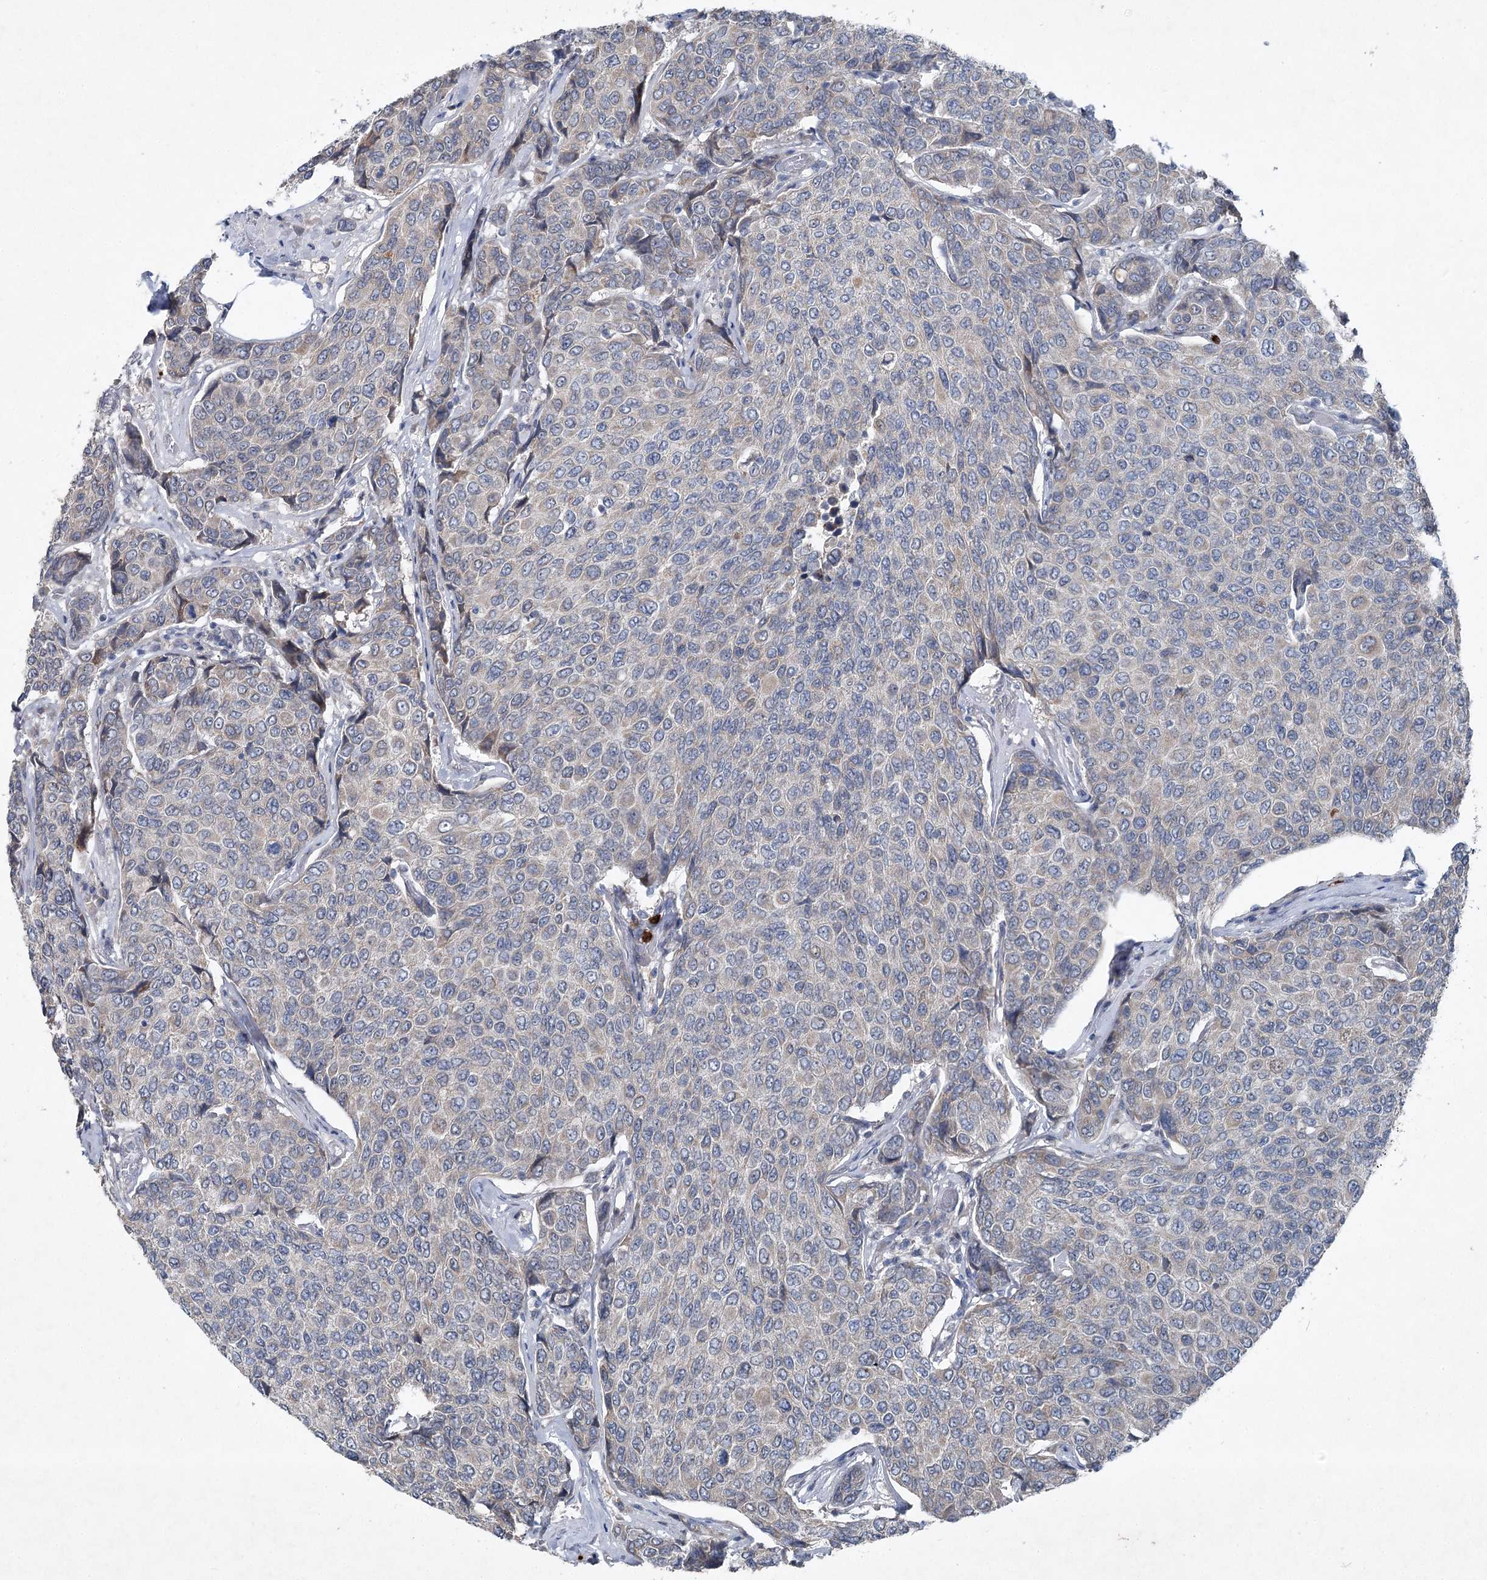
{"staining": {"intensity": "negative", "quantity": "none", "location": "none"}, "tissue": "breast cancer", "cell_type": "Tumor cells", "image_type": "cancer", "snomed": [{"axis": "morphology", "description": "Duct carcinoma"}, {"axis": "topography", "description": "Breast"}], "caption": "Tumor cells show no significant staining in intraductal carcinoma (breast).", "gene": "PLA2G12A", "patient": {"sex": "female", "age": 55}}